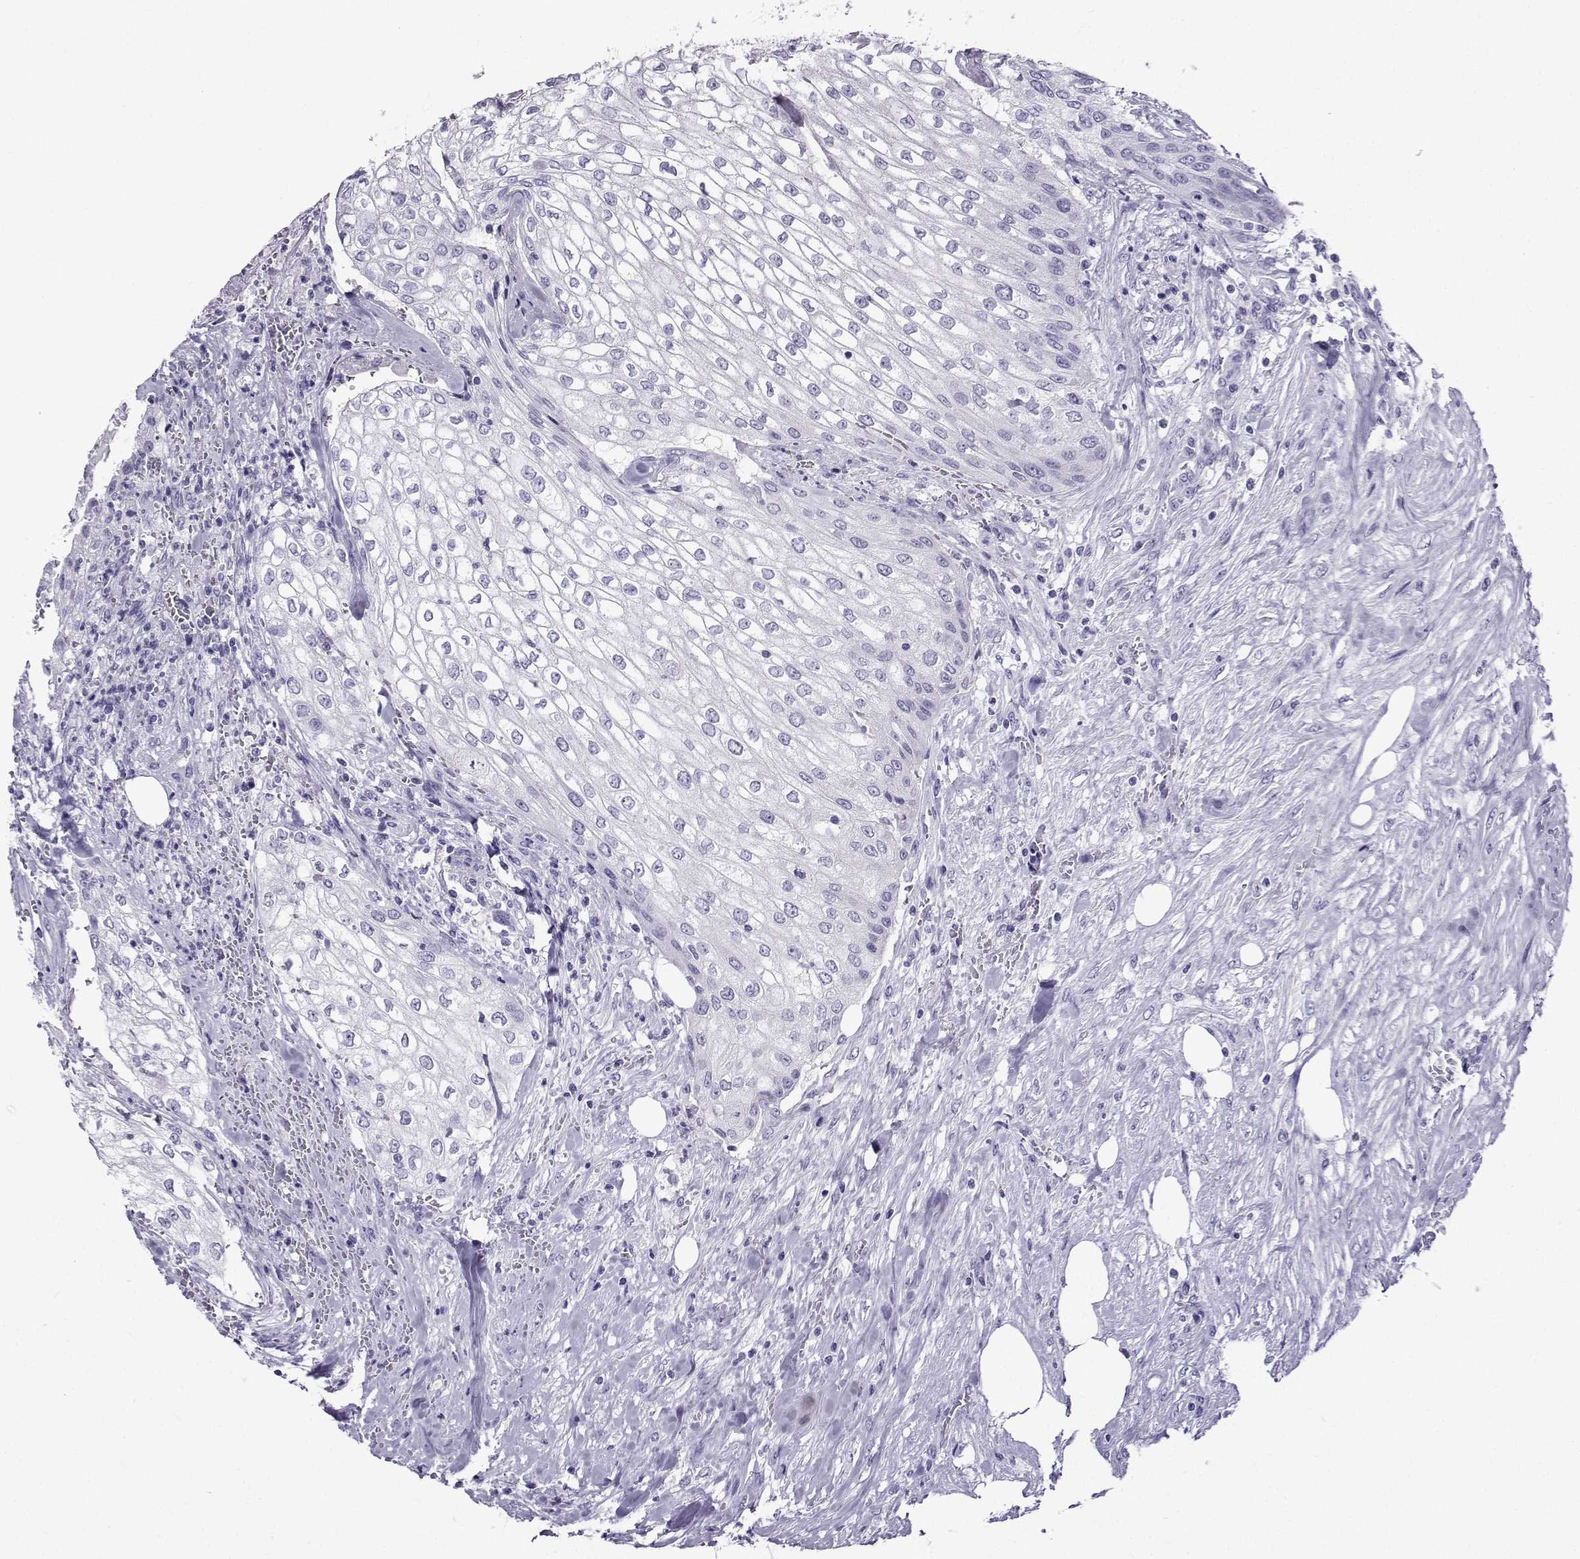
{"staining": {"intensity": "negative", "quantity": "none", "location": "none"}, "tissue": "urothelial cancer", "cell_type": "Tumor cells", "image_type": "cancer", "snomed": [{"axis": "morphology", "description": "Urothelial carcinoma, High grade"}, {"axis": "topography", "description": "Urinary bladder"}], "caption": "DAB (3,3'-diaminobenzidine) immunohistochemical staining of human urothelial carcinoma (high-grade) shows no significant expression in tumor cells.", "gene": "CRYBB1", "patient": {"sex": "male", "age": 62}}